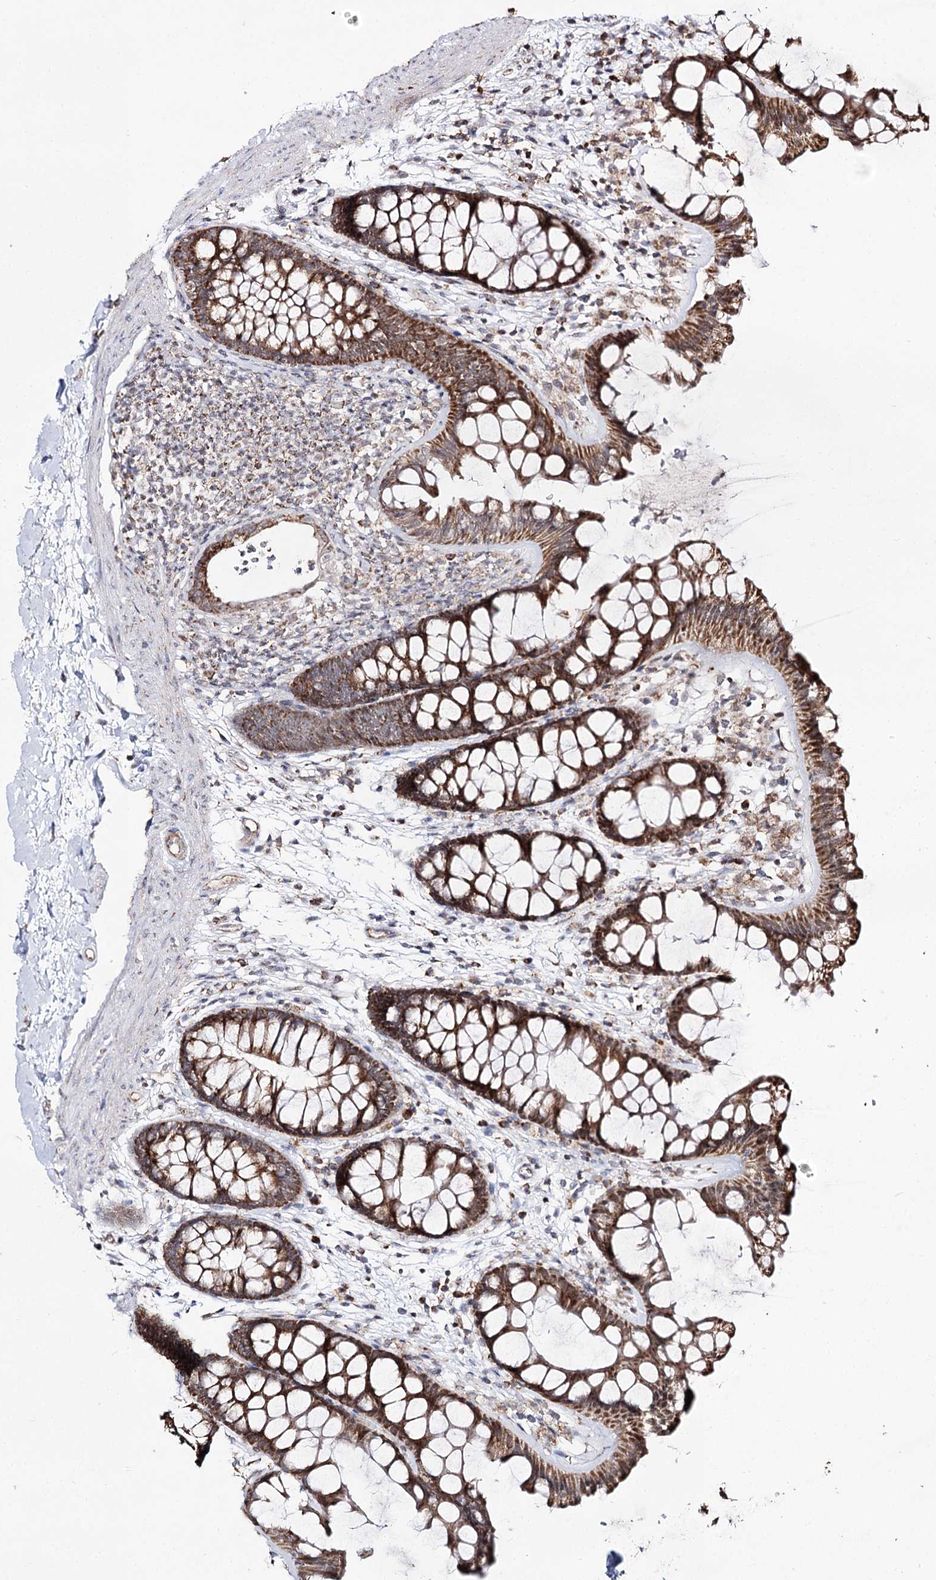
{"staining": {"intensity": "moderate", "quantity": ">75%", "location": "cytoplasmic/membranous"}, "tissue": "colon", "cell_type": "Endothelial cells", "image_type": "normal", "snomed": [{"axis": "morphology", "description": "Normal tissue, NOS"}, {"axis": "topography", "description": "Colon"}], "caption": "IHC photomicrograph of normal colon stained for a protein (brown), which shows medium levels of moderate cytoplasmic/membranous positivity in approximately >75% of endothelial cells.", "gene": "CBR4", "patient": {"sex": "female", "age": 62}}